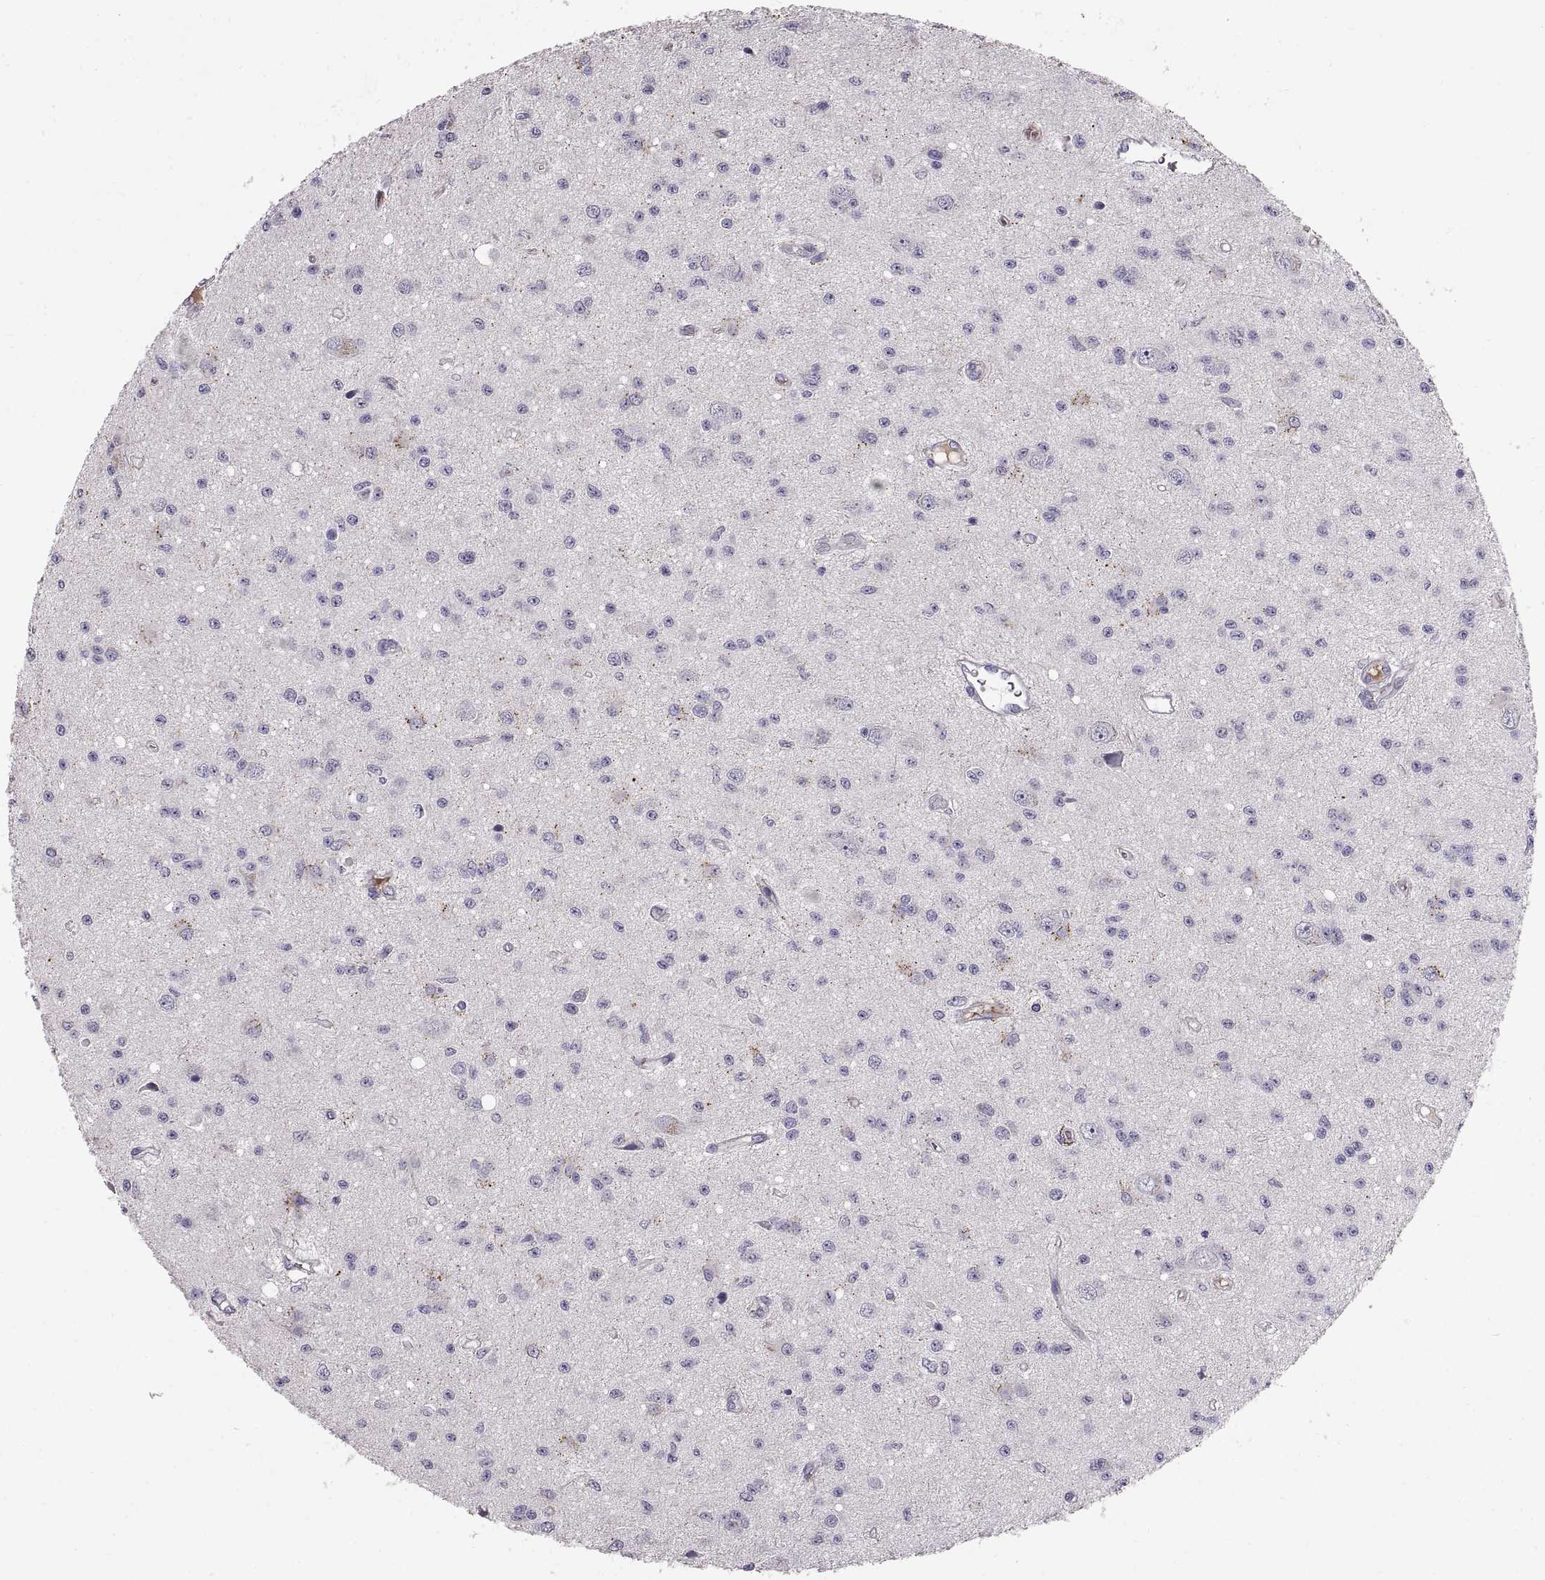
{"staining": {"intensity": "negative", "quantity": "none", "location": "none"}, "tissue": "glioma", "cell_type": "Tumor cells", "image_type": "cancer", "snomed": [{"axis": "morphology", "description": "Glioma, malignant, Low grade"}, {"axis": "topography", "description": "Brain"}], "caption": "An image of glioma stained for a protein demonstrates no brown staining in tumor cells. (DAB (3,3'-diaminobenzidine) IHC, high magnification).", "gene": "ADAM32", "patient": {"sex": "female", "age": 45}}